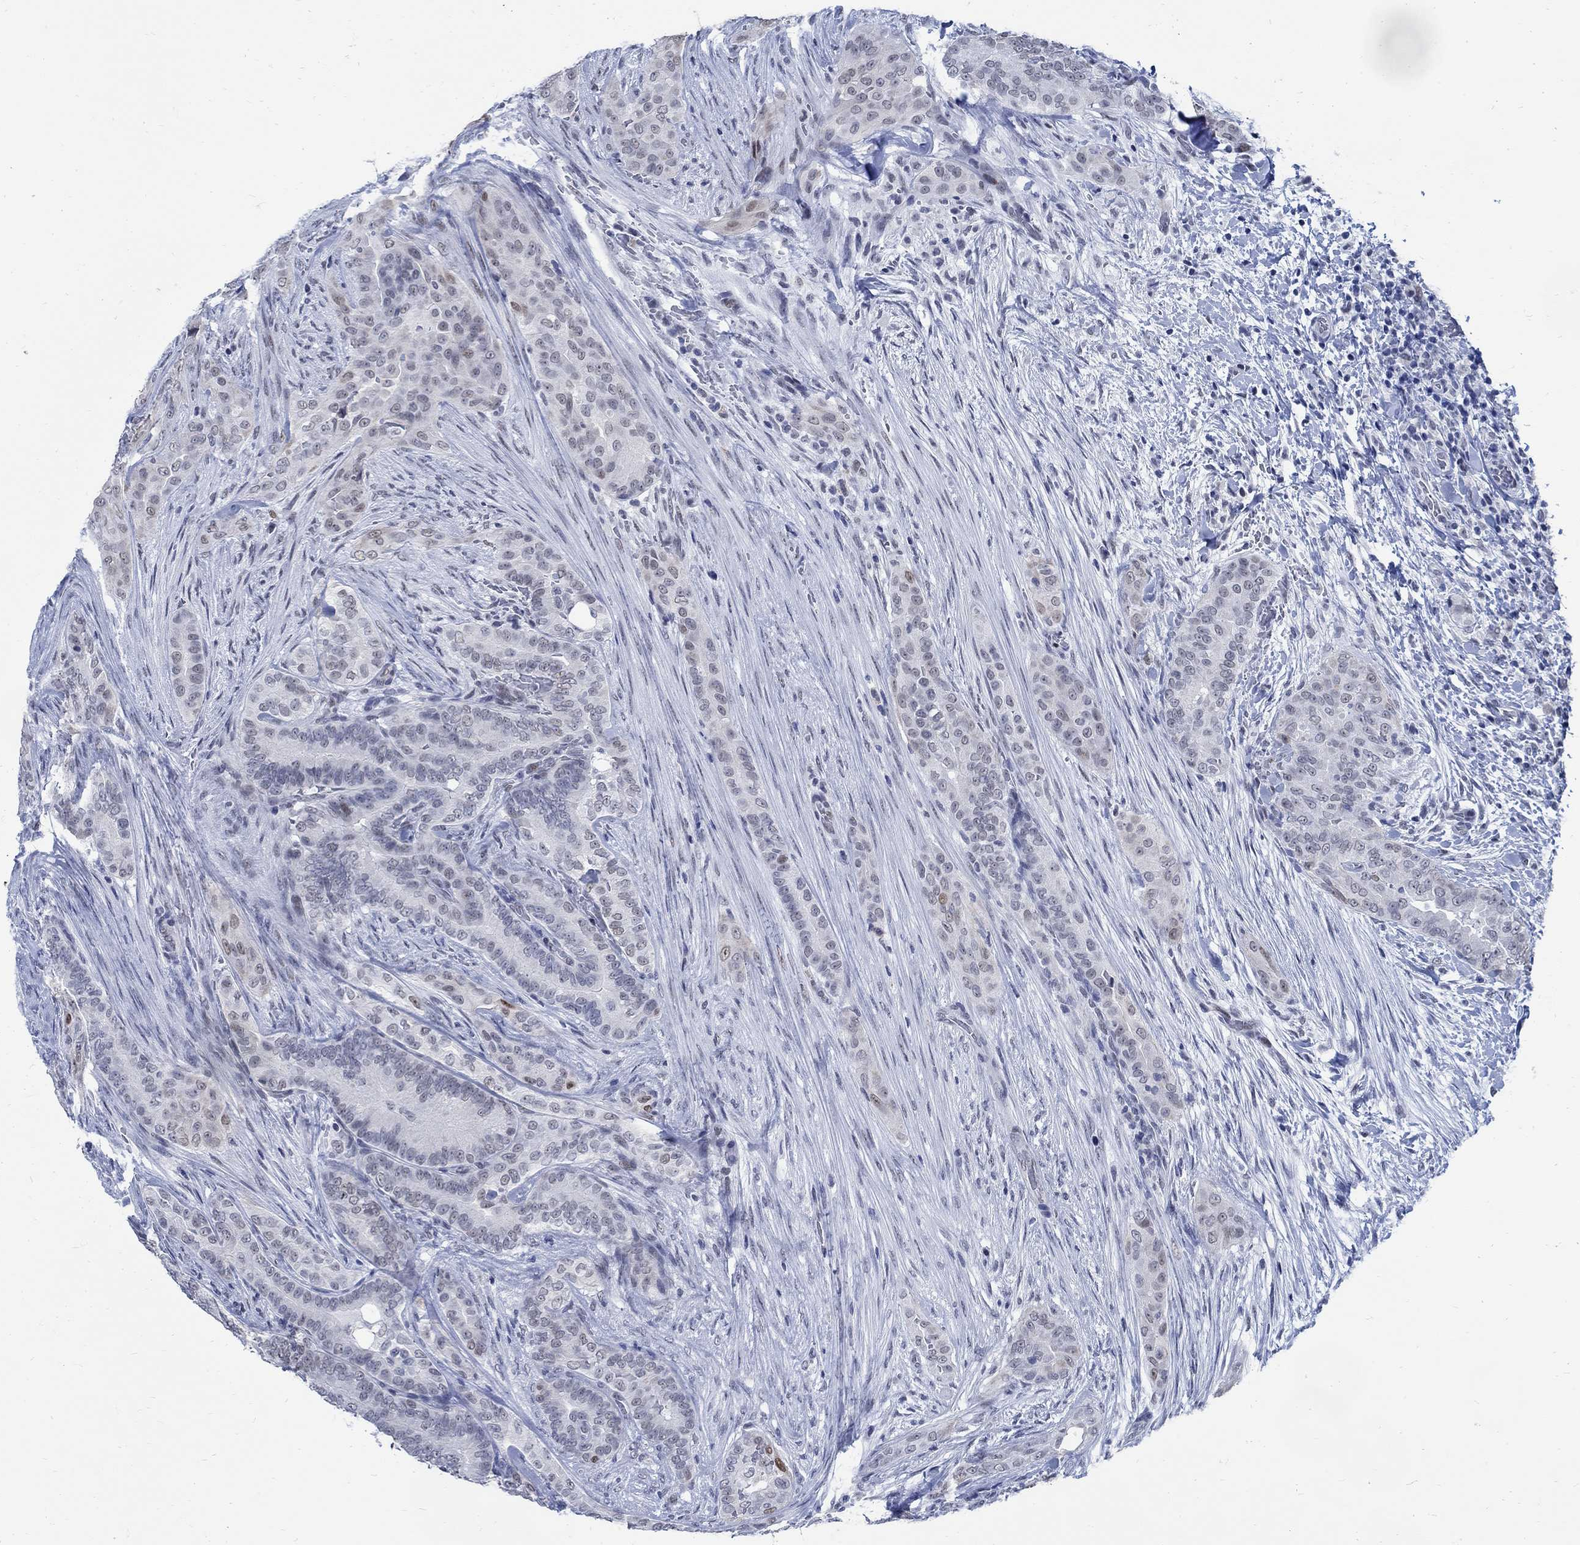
{"staining": {"intensity": "weak", "quantity": "<25%", "location": "nuclear"}, "tissue": "thyroid cancer", "cell_type": "Tumor cells", "image_type": "cancer", "snomed": [{"axis": "morphology", "description": "Papillary adenocarcinoma, NOS"}, {"axis": "topography", "description": "Thyroid gland"}], "caption": "The immunohistochemistry histopathology image has no significant staining in tumor cells of thyroid papillary adenocarcinoma tissue.", "gene": "DLK1", "patient": {"sex": "male", "age": 61}}